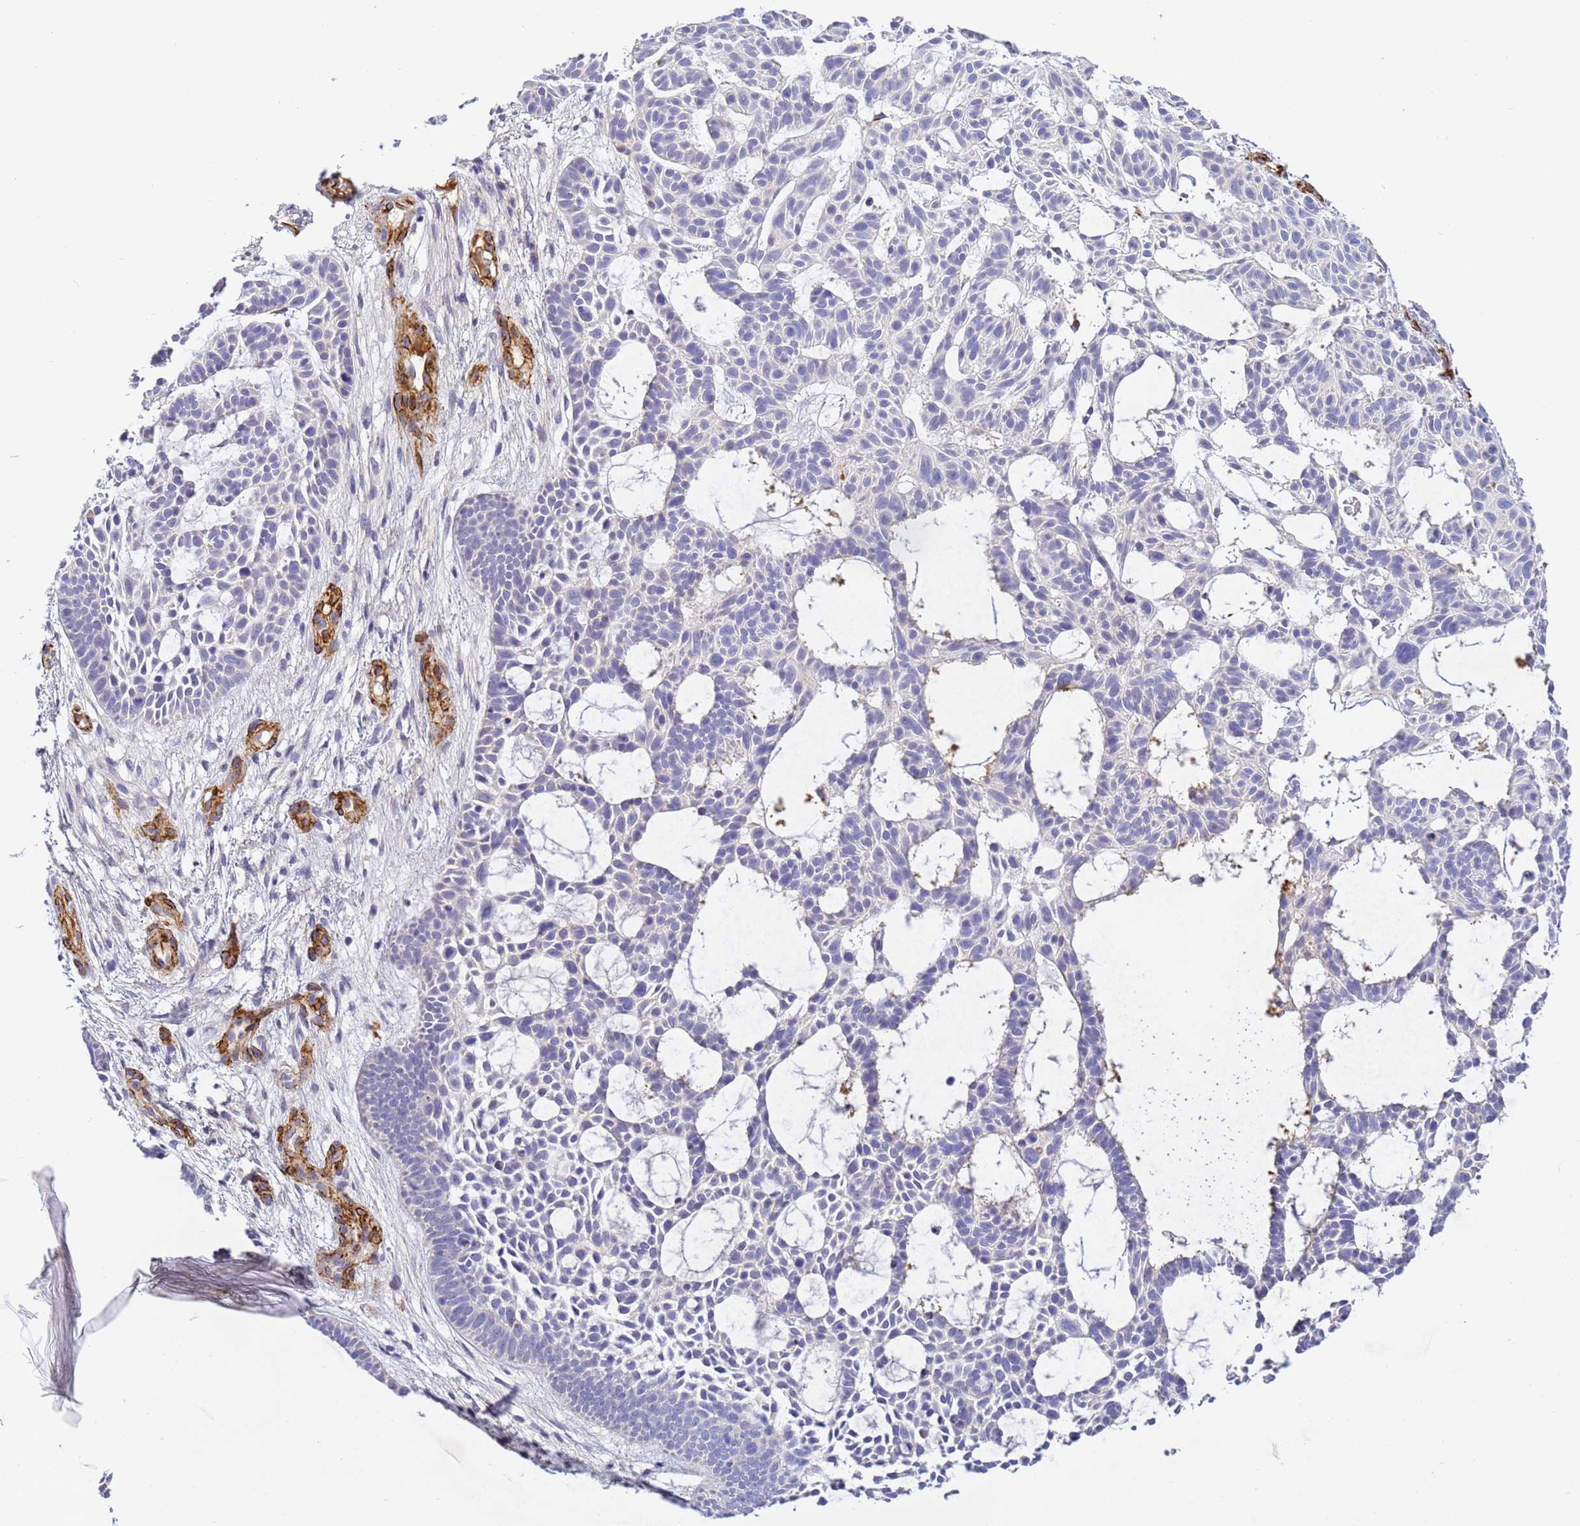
{"staining": {"intensity": "negative", "quantity": "none", "location": "none"}, "tissue": "skin cancer", "cell_type": "Tumor cells", "image_type": "cancer", "snomed": [{"axis": "morphology", "description": "Basal cell carcinoma"}, {"axis": "topography", "description": "Skin"}], "caption": "There is no significant expression in tumor cells of basal cell carcinoma (skin).", "gene": "CFH", "patient": {"sex": "male", "age": 89}}